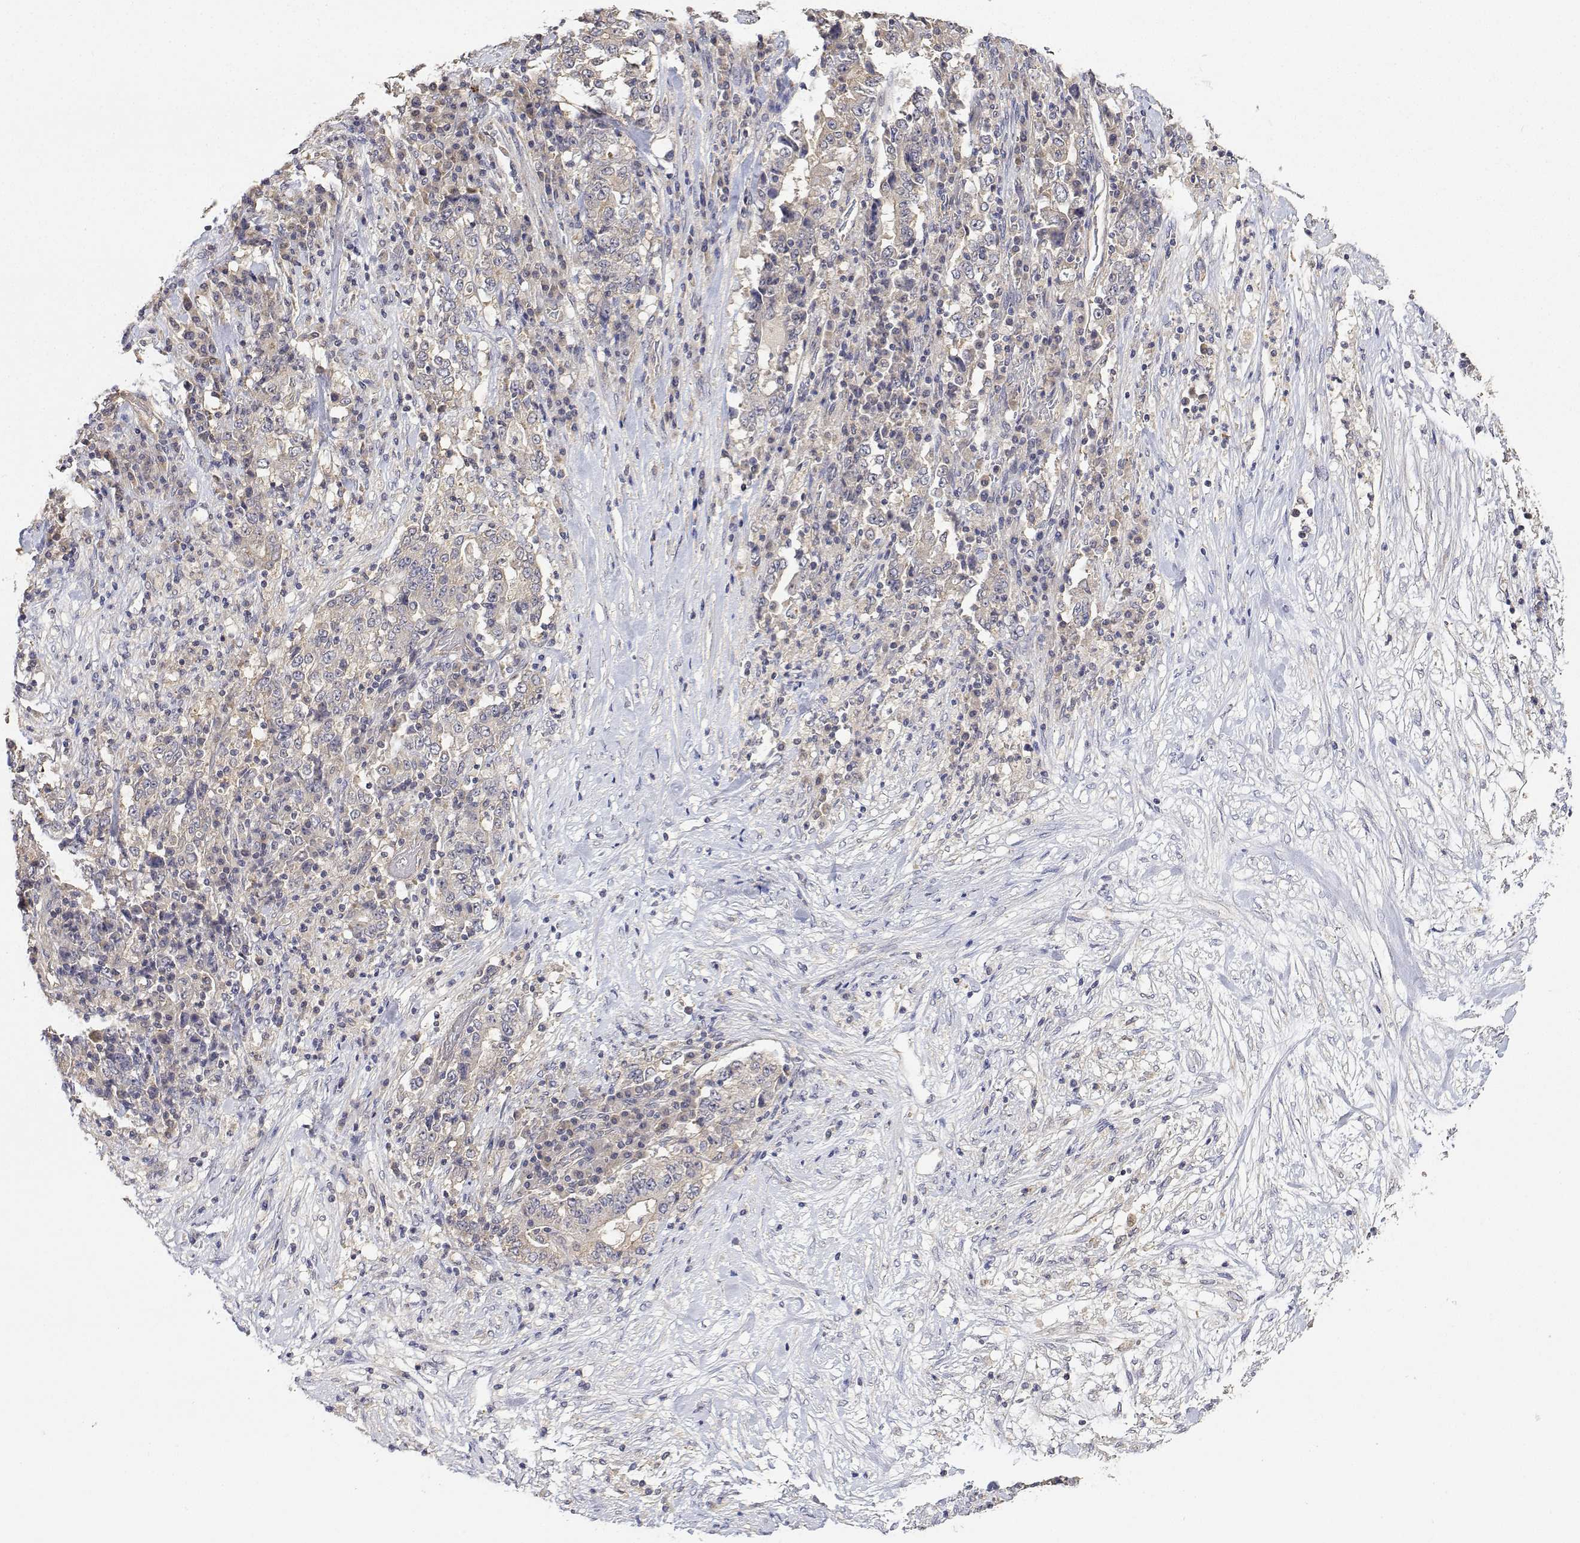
{"staining": {"intensity": "negative", "quantity": "none", "location": "none"}, "tissue": "stomach cancer", "cell_type": "Tumor cells", "image_type": "cancer", "snomed": [{"axis": "morphology", "description": "Normal tissue, NOS"}, {"axis": "morphology", "description": "Adenocarcinoma, NOS"}, {"axis": "topography", "description": "Stomach, upper"}, {"axis": "topography", "description": "Stomach"}], "caption": "DAB immunohistochemical staining of stomach cancer (adenocarcinoma) exhibits no significant expression in tumor cells.", "gene": "LONRF3", "patient": {"sex": "male", "age": 59}}